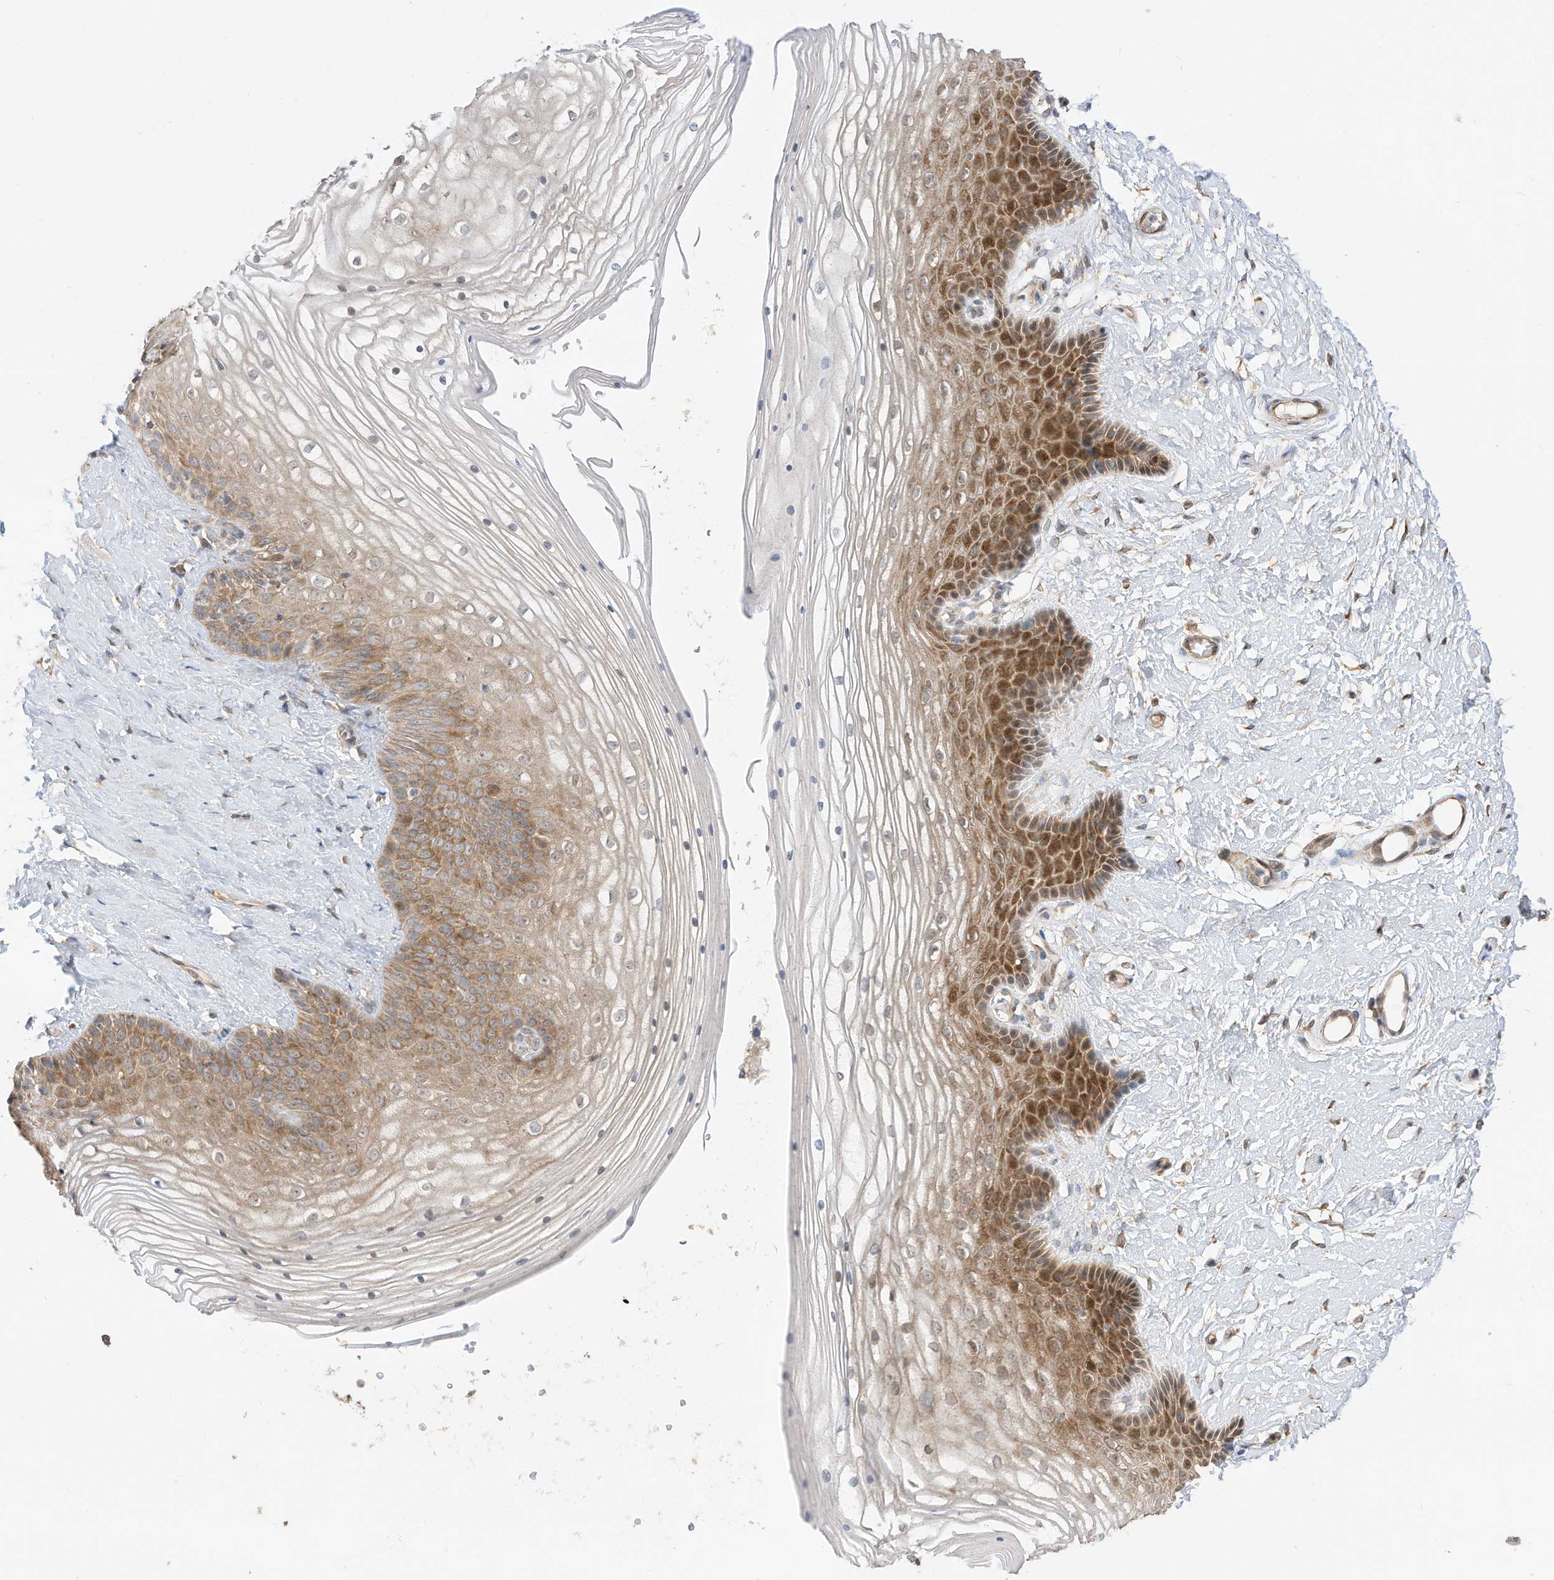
{"staining": {"intensity": "moderate", "quantity": ">75%", "location": "cytoplasmic/membranous,nuclear"}, "tissue": "vagina", "cell_type": "Squamous epithelial cells", "image_type": "normal", "snomed": [{"axis": "morphology", "description": "Normal tissue, NOS"}, {"axis": "topography", "description": "Vagina"}, {"axis": "topography", "description": "Cervix"}], "caption": "The photomicrograph exhibits a brown stain indicating the presence of a protein in the cytoplasmic/membranous,nuclear of squamous epithelial cells in vagina. The protein is shown in brown color, while the nuclei are stained blue.", "gene": "CAGE1", "patient": {"sex": "female", "age": 40}}